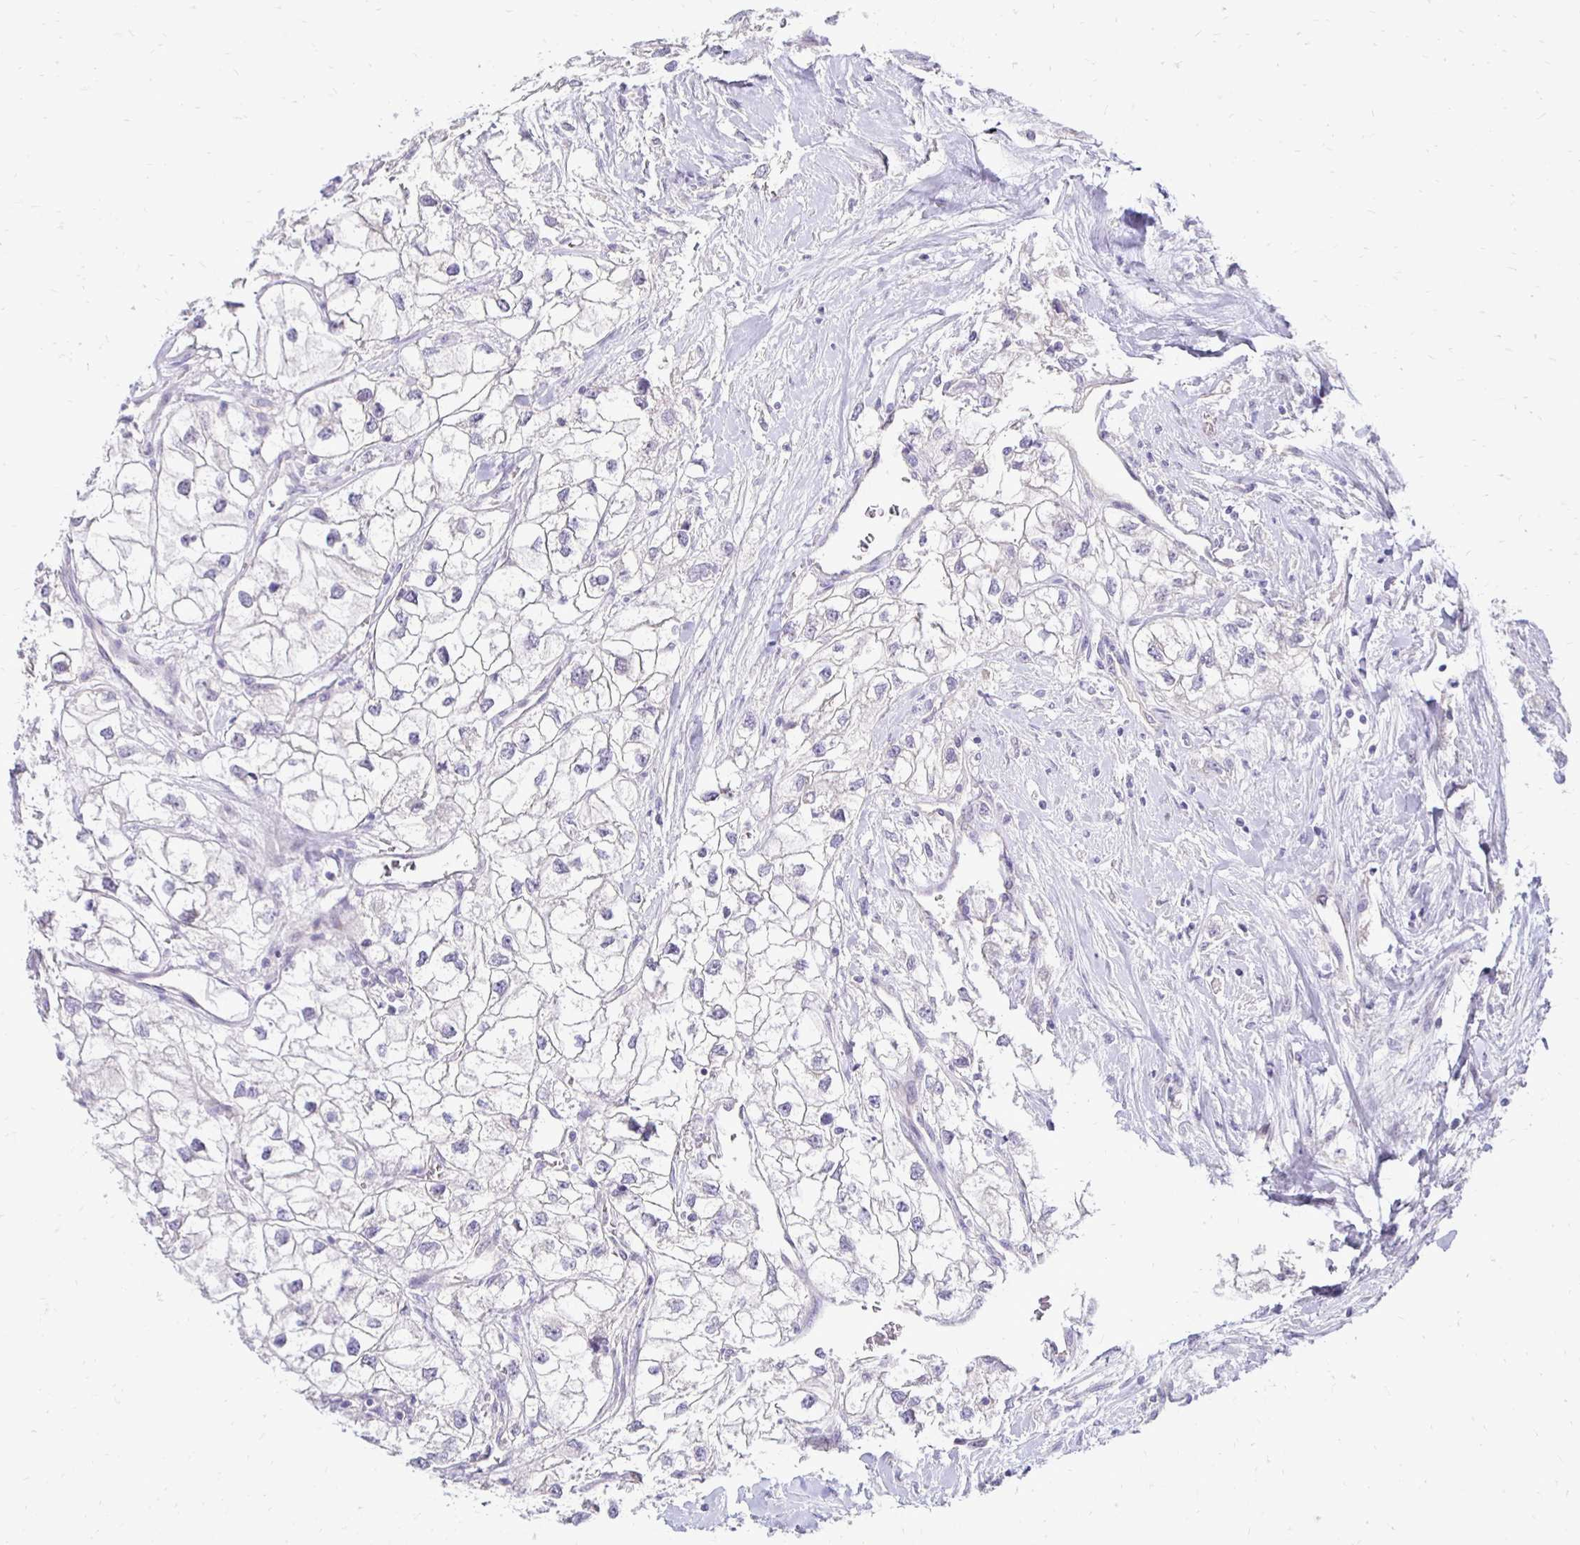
{"staining": {"intensity": "negative", "quantity": "none", "location": "none"}, "tissue": "renal cancer", "cell_type": "Tumor cells", "image_type": "cancer", "snomed": [{"axis": "morphology", "description": "Adenocarcinoma, NOS"}, {"axis": "topography", "description": "Kidney"}], "caption": "Immunohistochemistry micrograph of neoplastic tissue: human adenocarcinoma (renal) stained with DAB shows no significant protein expression in tumor cells.", "gene": "GAS2", "patient": {"sex": "male", "age": 59}}